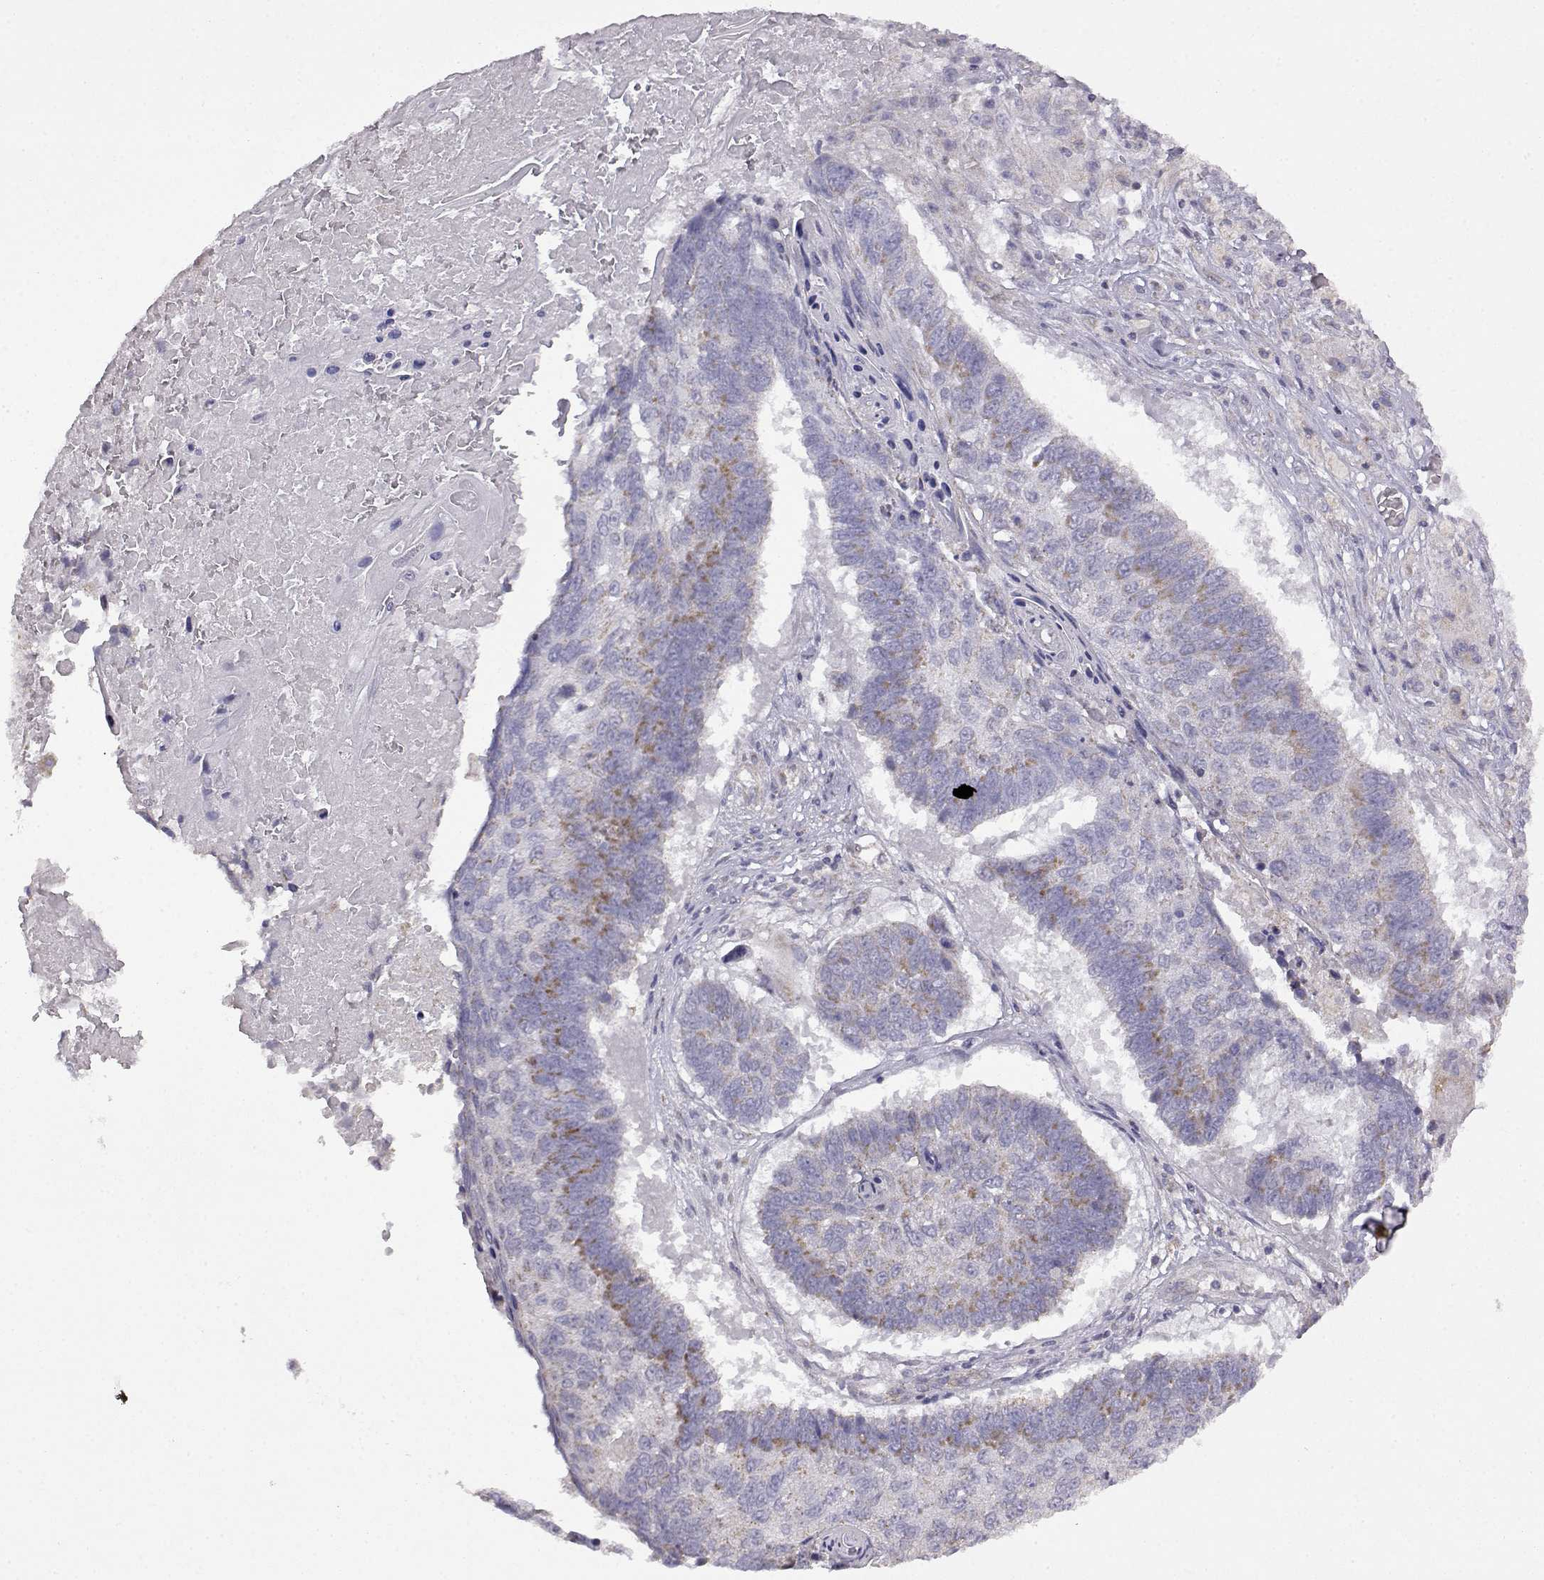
{"staining": {"intensity": "moderate", "quantity": "<25%", "location": "cytoplasmic/membranous"}, "tissue": "lung cancer", "cell_type": "Tumor cells", "image_type": "cancer", "snomed": [{"axis": "morphology", "description": "Squamous cell carcinoma, NOS"}, {"axis": "topography", "description": "Lung"}], "caption": "Protein expression analysis of human lung cancer reveals moderate cytoplasmic/membranous expression in about <25% of tumor cells. Nuclei are stained in blue.", "gene": "DDC", "patient": {"sex": "male", "age": 73}}